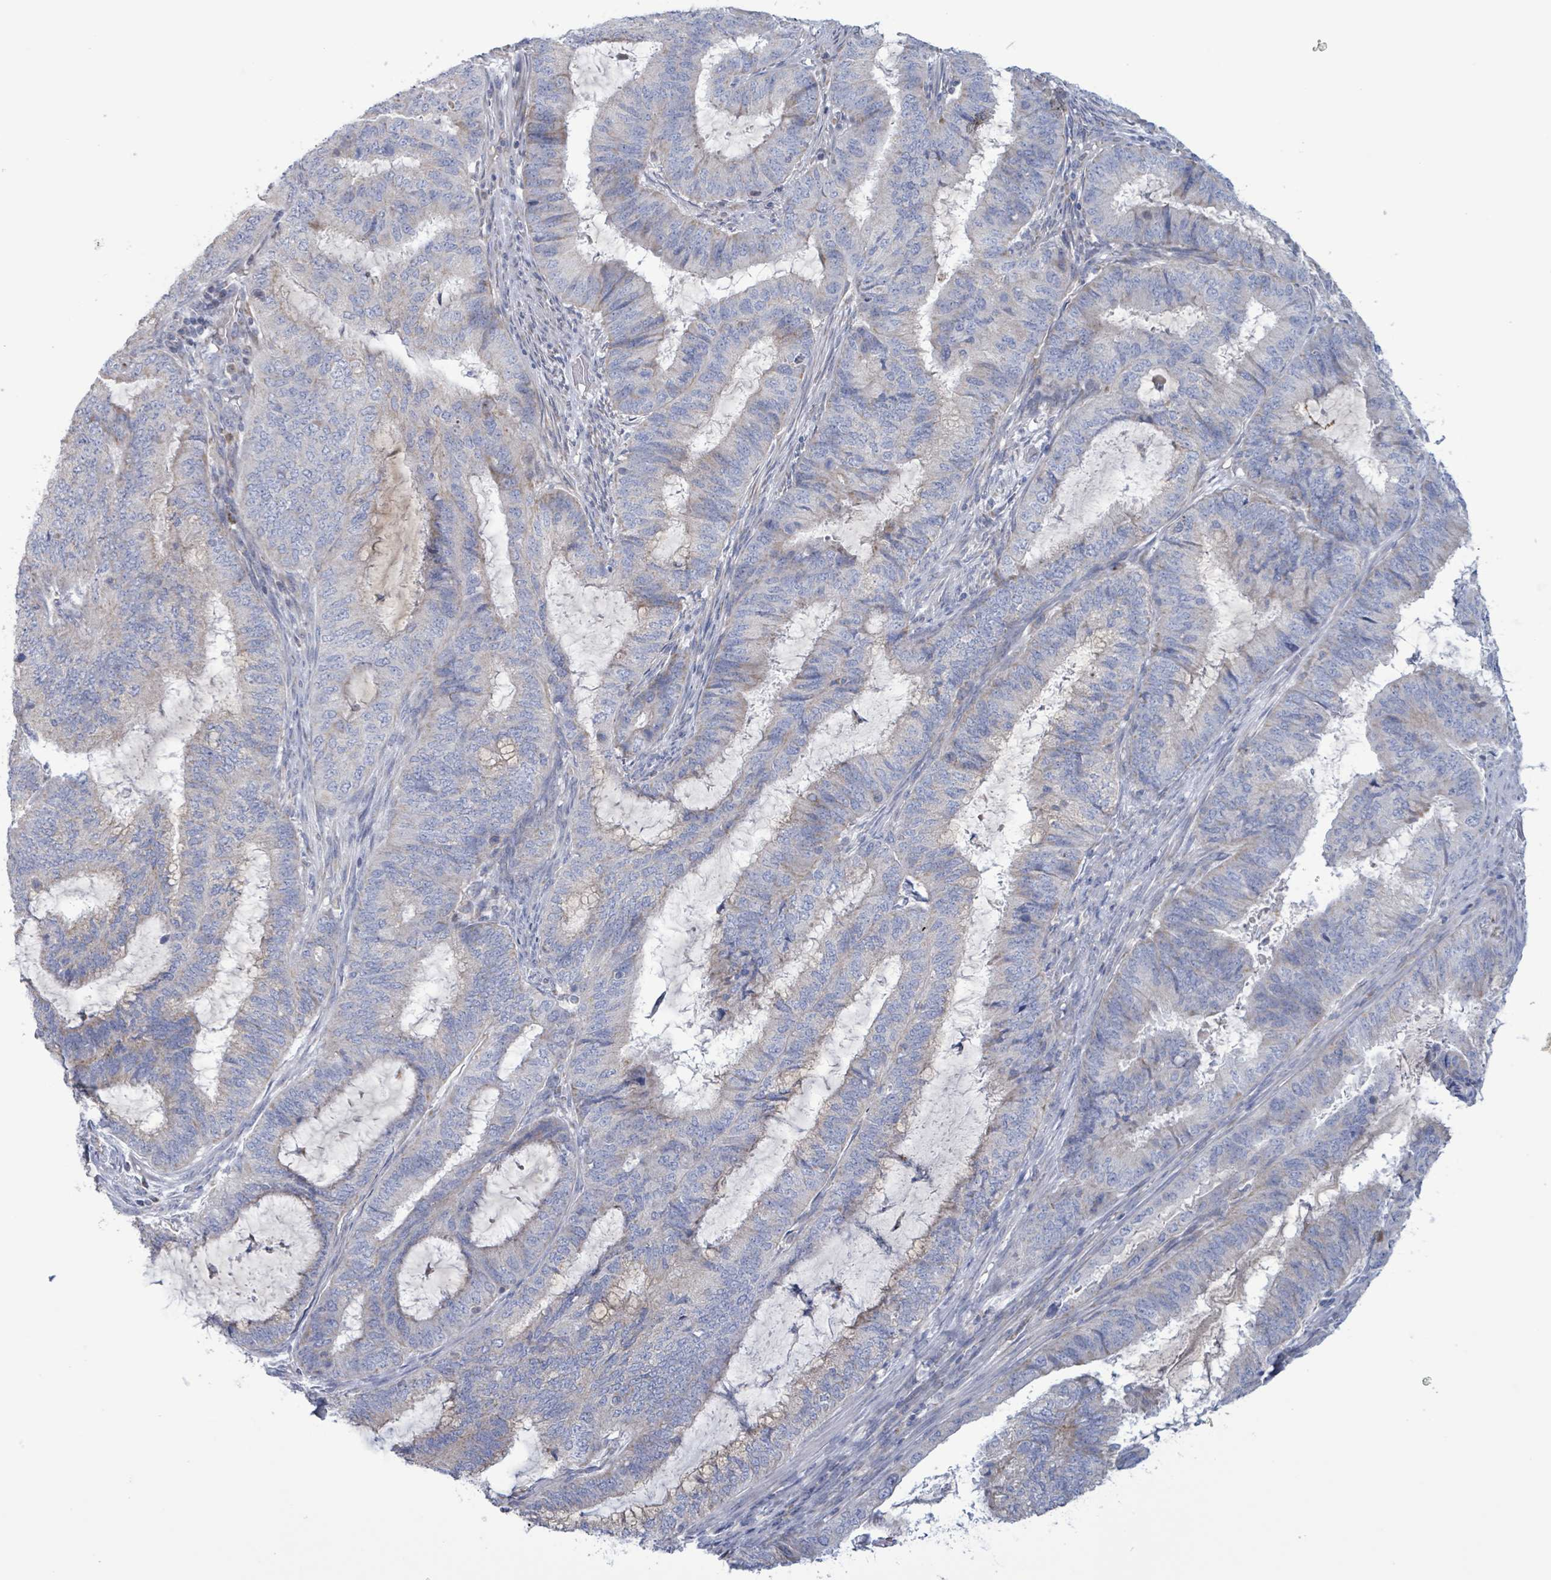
{"staining": {"intensity": "negative", "quantity": "none", "location": "none"}, "tissue": "endometrial cancer", "cell_type": "Tumor cells", "image_type": "cancer", "snomed": [{"axis": "morphology", "description": "Adenocarcinoma, NOS"}, {"axis": "topography", "description": "Endometrium"}], "caption": "Immunohistochemical staining of endometrial adenocarcinoma reveals no significant staining in tumor cells.", "gene": "AKR1C4", "patient": {"sex": "female", "age": 51}}